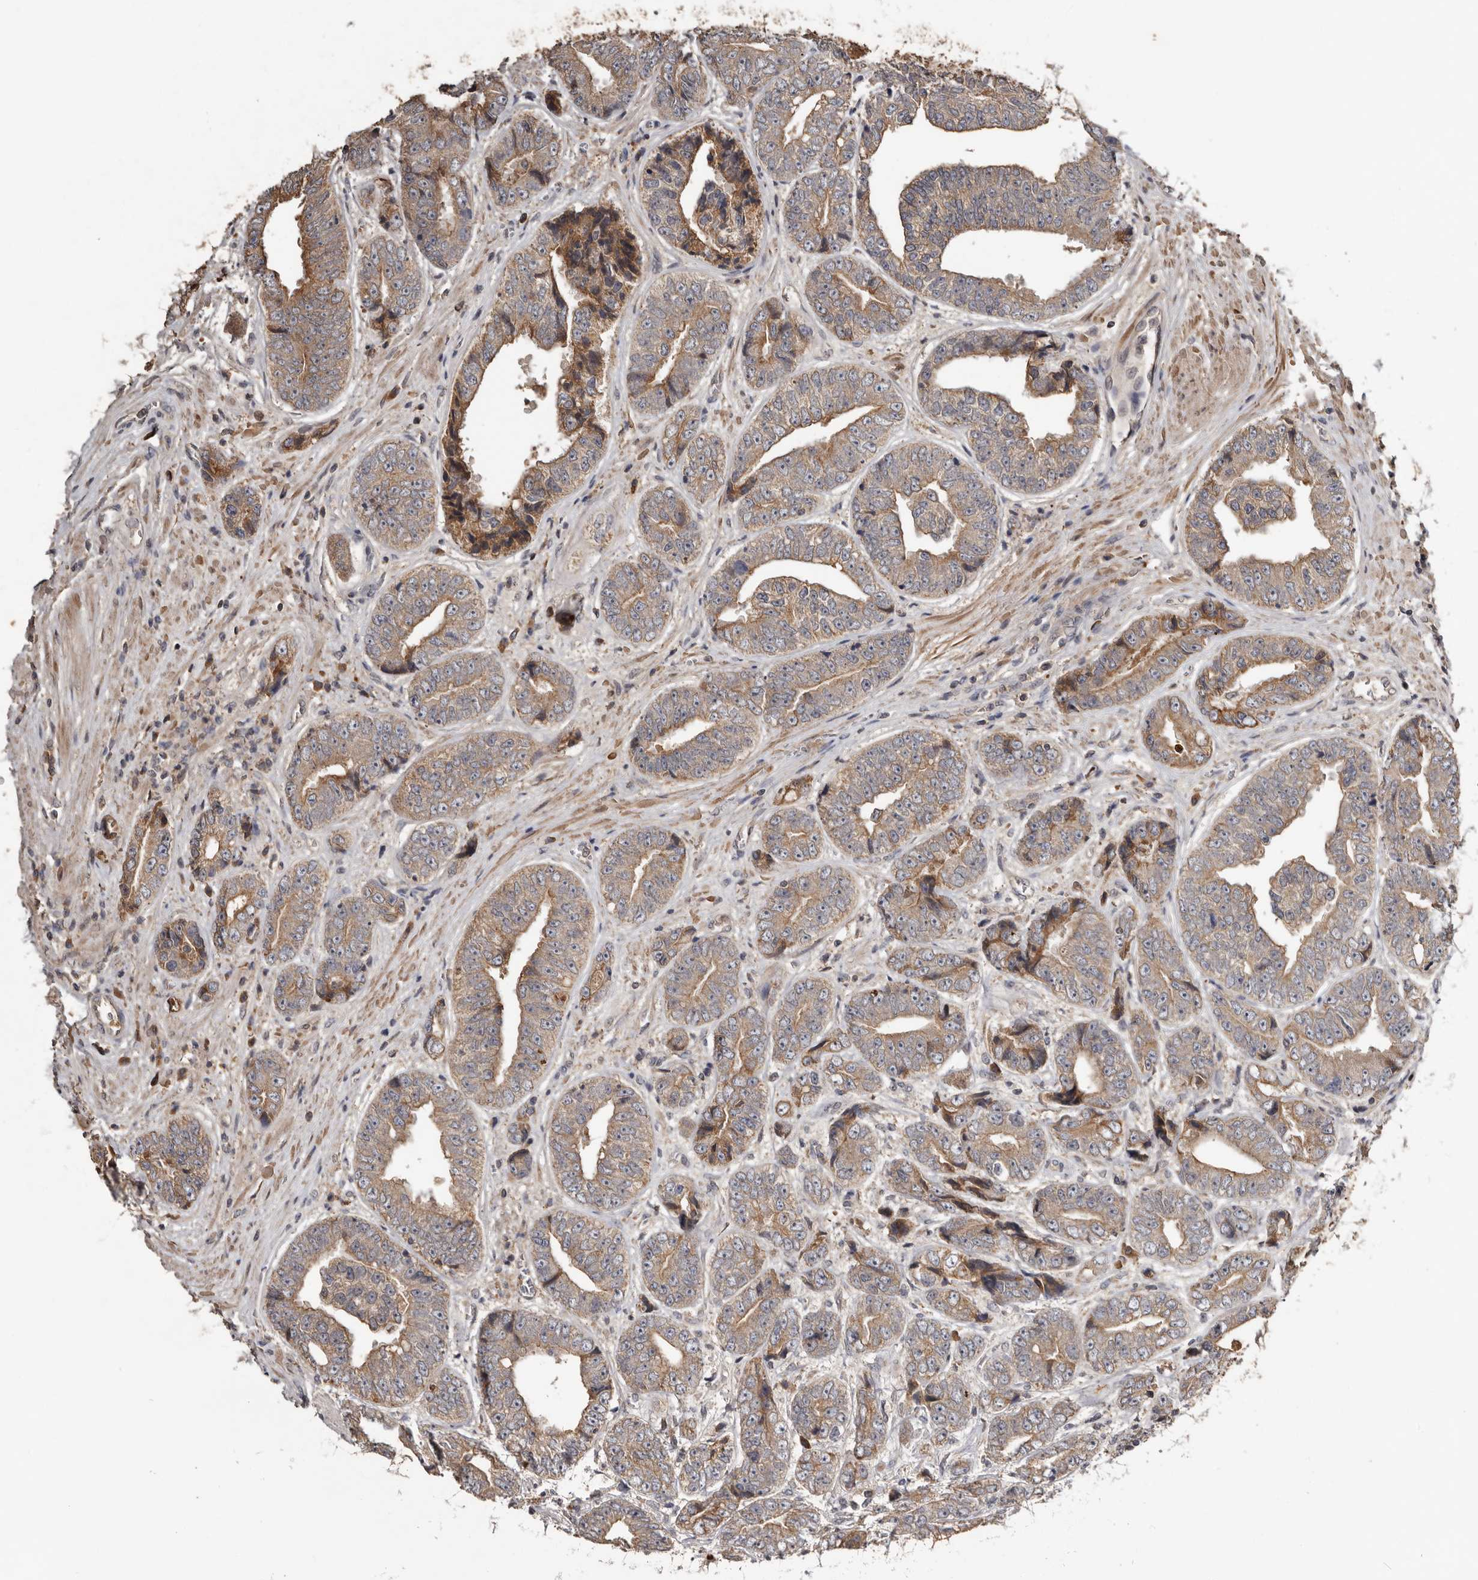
{"staining": {"intensity": "moderate", "quantity": ">75%", "location": "cytoplasmic/membranous"}, "tissue": "prostate cancer", "cell_type": "Tumor cells", "image_type": "cancer", "snomed": [{"axis": "morphology", "description": "Adenocarcinoma, High grade"}, {"axis": "topography", "description": "Prostate"}], "caption": "Immunohistochemistry (IHC) of human high-grade adenocarcinoma (prostate) displays medium levels of moderate cytoplasmic/membranous staining in approximately >75% of tumor cells. The staining is performed using DAB brown chromogen to label protein expression. The nuclei are counter-stained blue using hematoxylin.", "gene": "NMUR1", "patient": {"sex": "male", "age": 61}}